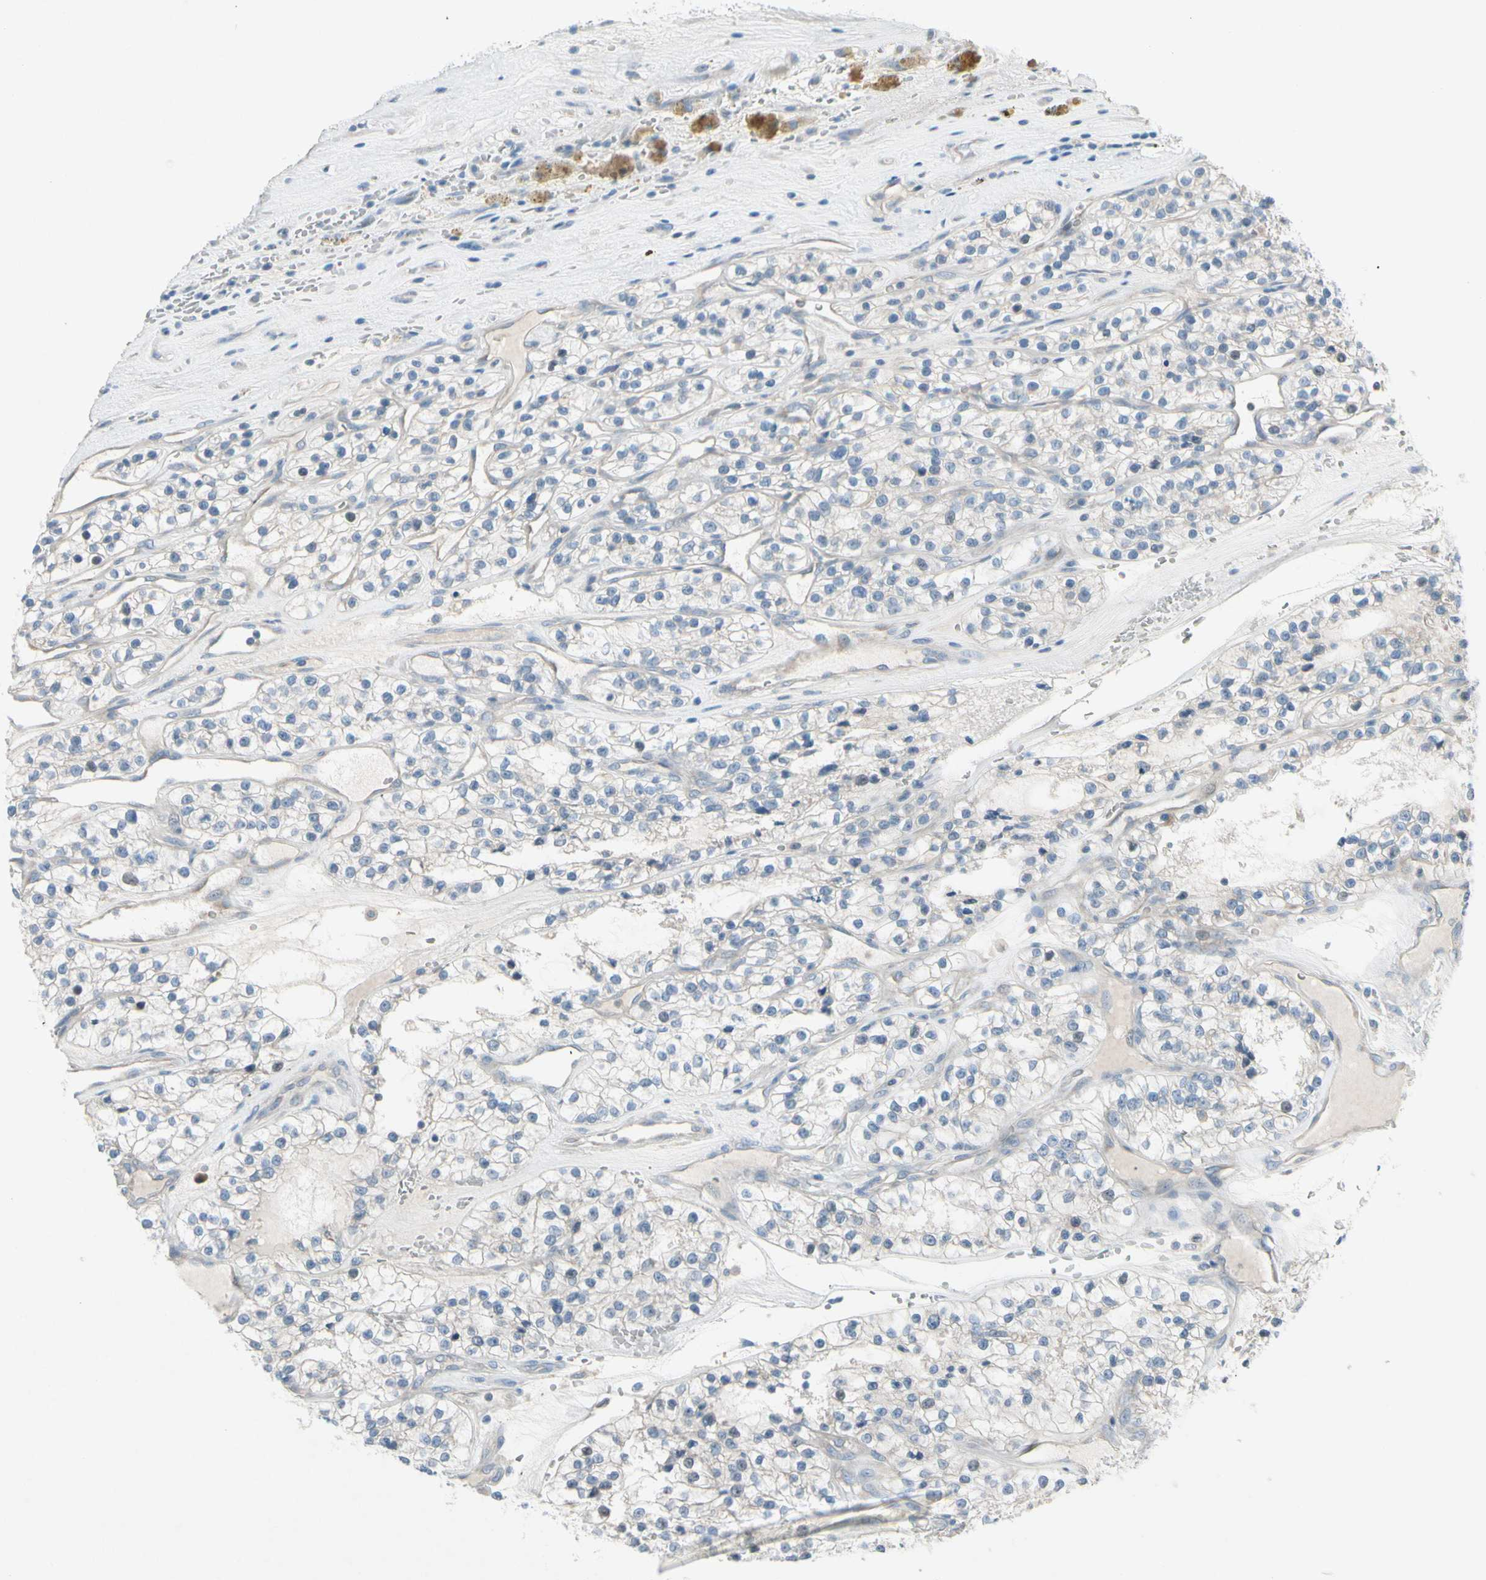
{"staining": {"intensity": "negative", "quantity": "none", "location": "none"}, "tissue": "renal cancer", "cell_type": "Tumor cells", "image_type": "cancer", "snomed": [{"axis": "morphology", "description": "Adenocarcinoma, NOS"}, {"axis": "topography", "description": "Kidney"}], "caption": "The immunohistochemistry histopathology image has no significant staining in tumor cells of renal cancer (adenocarcinoma) tissue.", "gene": "CYP2E1", "patient": {"sex": "female", "age": 57}}